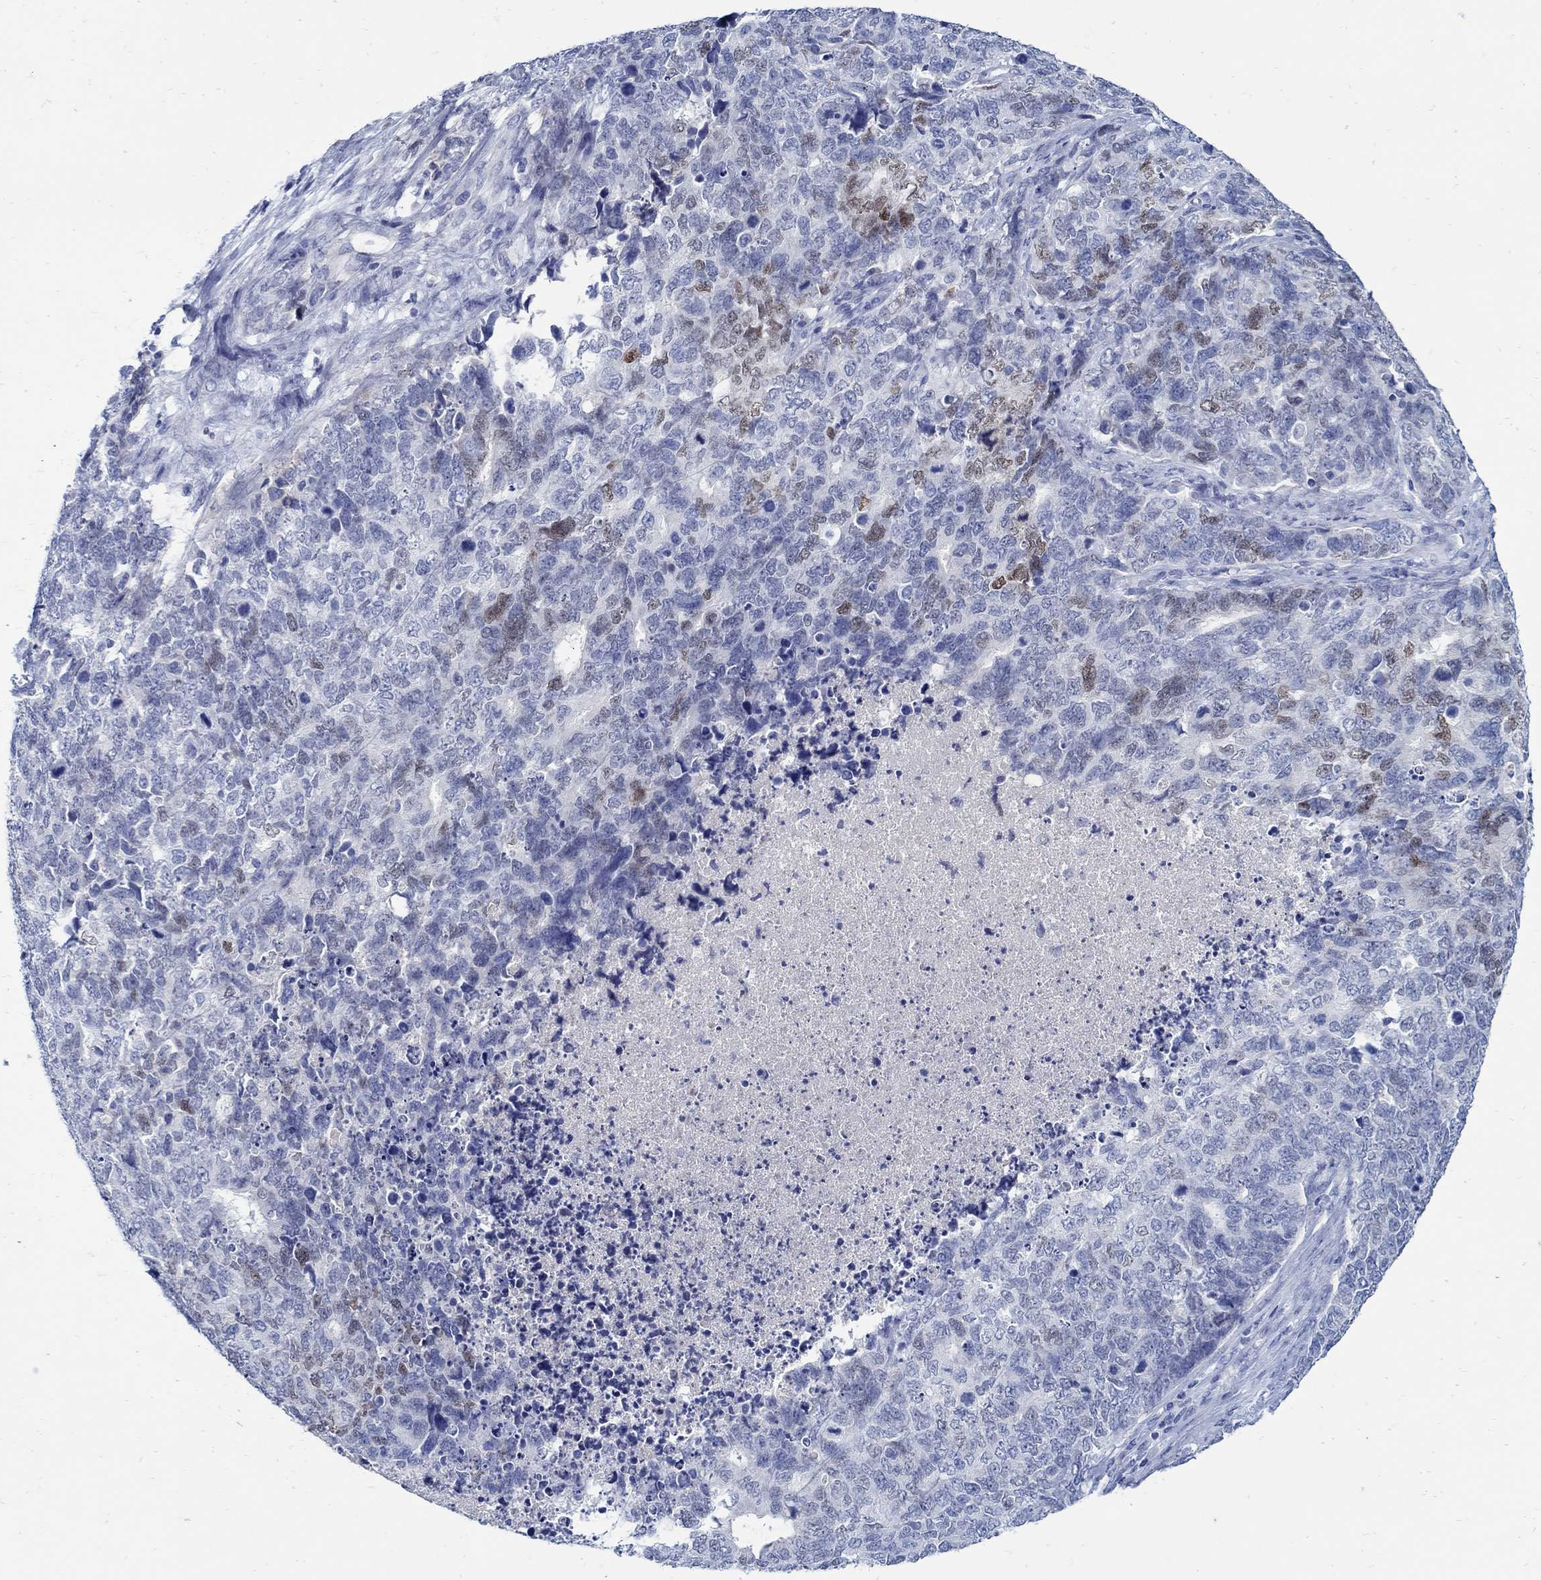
{"staining": {"intensity": "moderate", "quantity": "<25%", "location": "nuclear"}, "tissue": "cervical cancer", "cell_type": "Tumor cells", "image_type": "cancer", "snomed": [{"axis": "morphology", "description": "Squamous cell carcinoma, NOS"}, {"axis": "topography", "description": "Cervix"}], "caption": "Immunohistochemistry image of neoplastic tissue: squamous cell carcinoma (cervical) stained using immunohistochemistry demonstrates low levels of moderate protein expression localized specifically in the nuclear of tumor cells, appearing as a nuclear brown color.", "gene": "PAX9", "patient": {"sex": "female", "age": 63}}